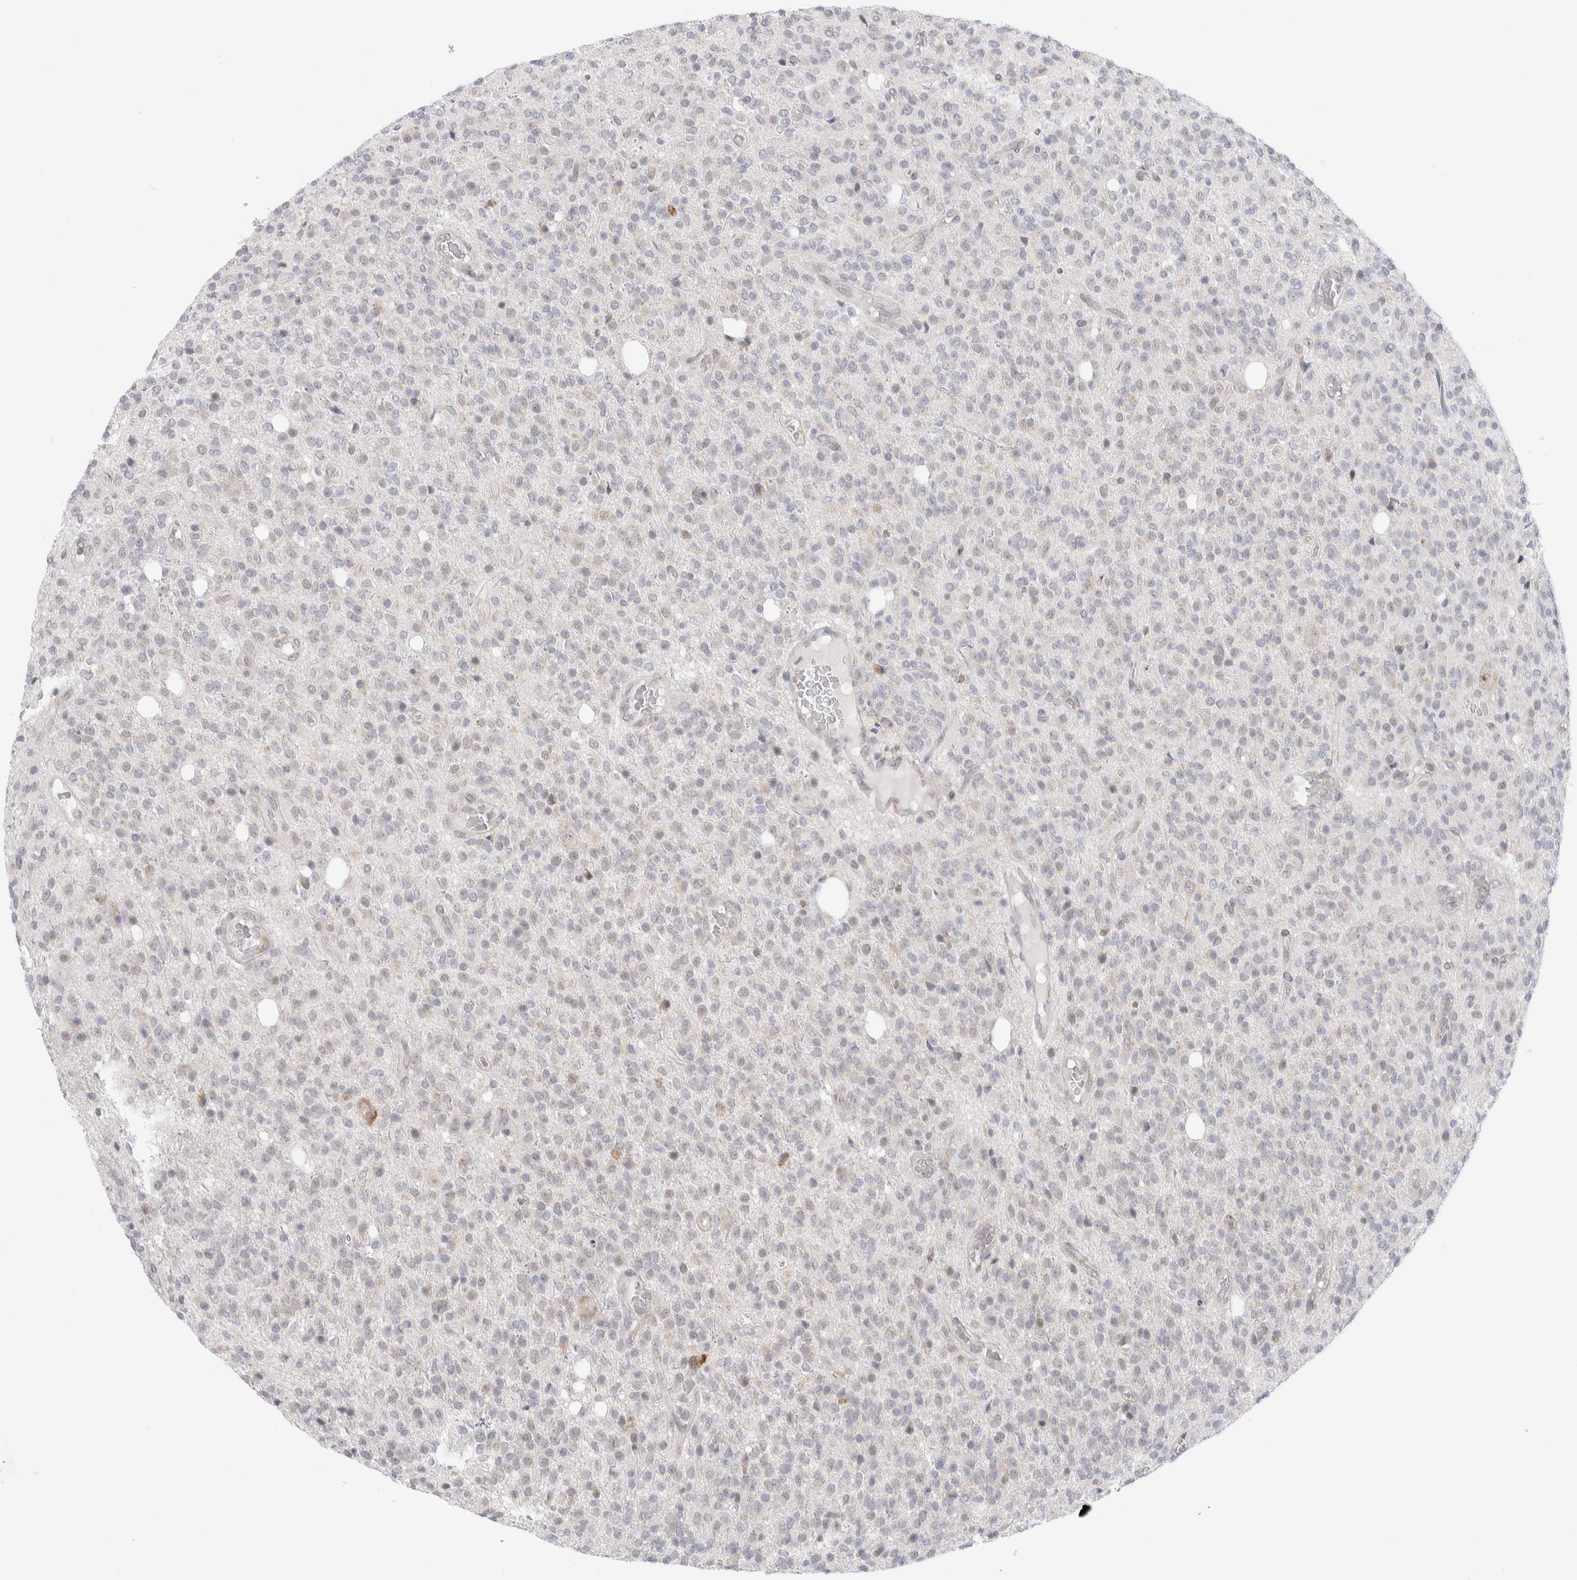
{"staining": {"intensity": "negative", "quantity": "none", "location": "none"}, "tissue": "glioma", "cell_type": "Tumor cells", "image_type": "cancer", "snomed": [{"axis": "morphology", "description": "Glioma, malignant, High grade"}, {"axis": "topography", "description": "Brain"}], "caption": "Immunohistochemical staining of human glioma displays no significant expression in tumor cells.", "gene": "TRMT1L", "patient": {"sex": "male", "age": 34}}